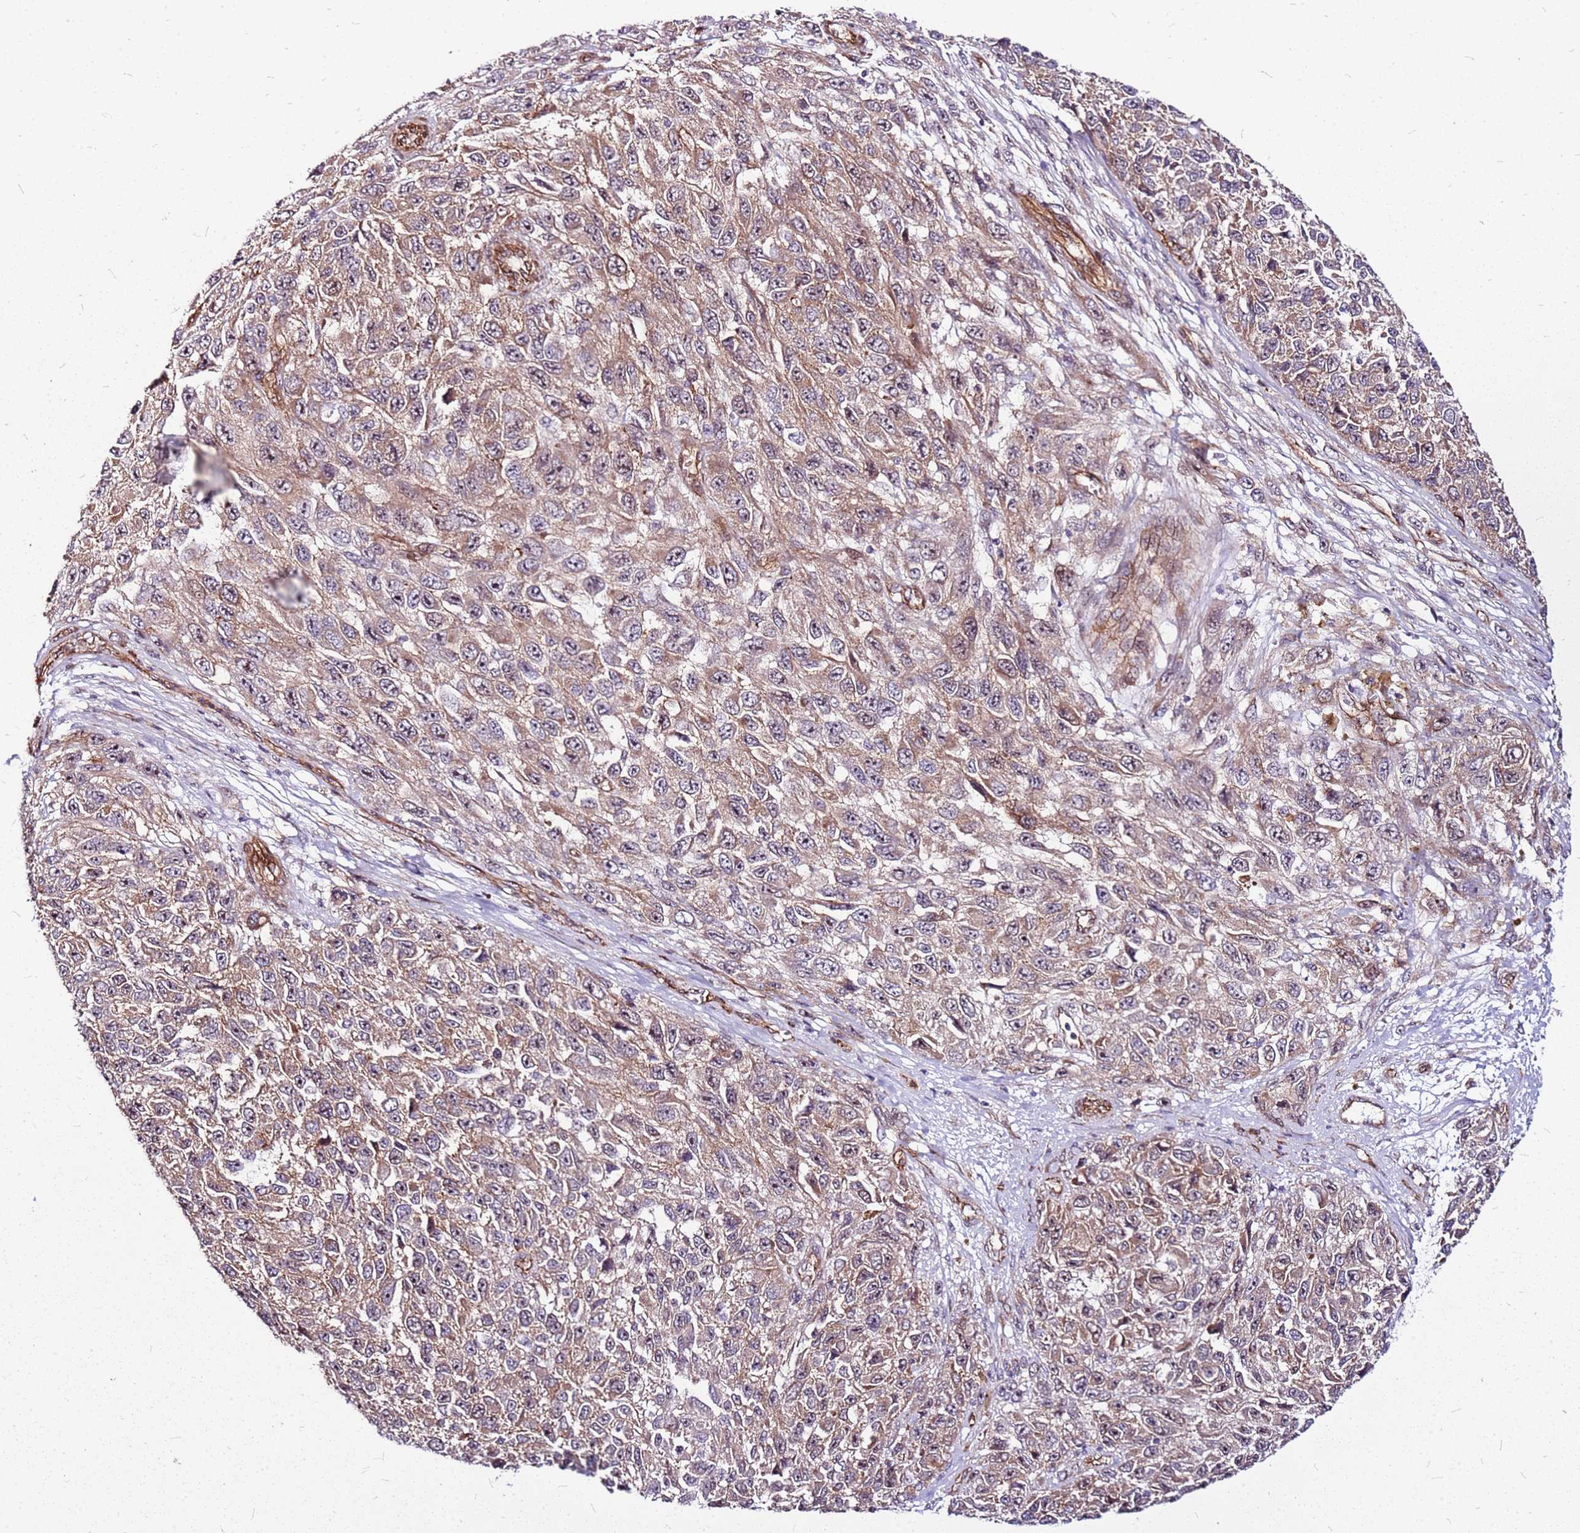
{"staining": {"intensity": "weak", "quantity": ">75%", "location": "cytoplasmic/membranous"}, "tissue": "melanoma", "cell_type": "Tumor cells", "image_type": "cancer", "snomed": [{"axis": "morphology", "description": "Normal tissue, NOS"}, {"axis": "morphology", "description": "Malignant melanoma, NOS"}, {"axis": "topography", "description": "Skin"}], "caption": "Malignant melanoma stained for a protein (brown) shows weak cytoplasmic/membranous positive staining in about >75% of tumor cells.", "gene": "TOPAZ1", "patient": {"sex": "female", "age": 96}}